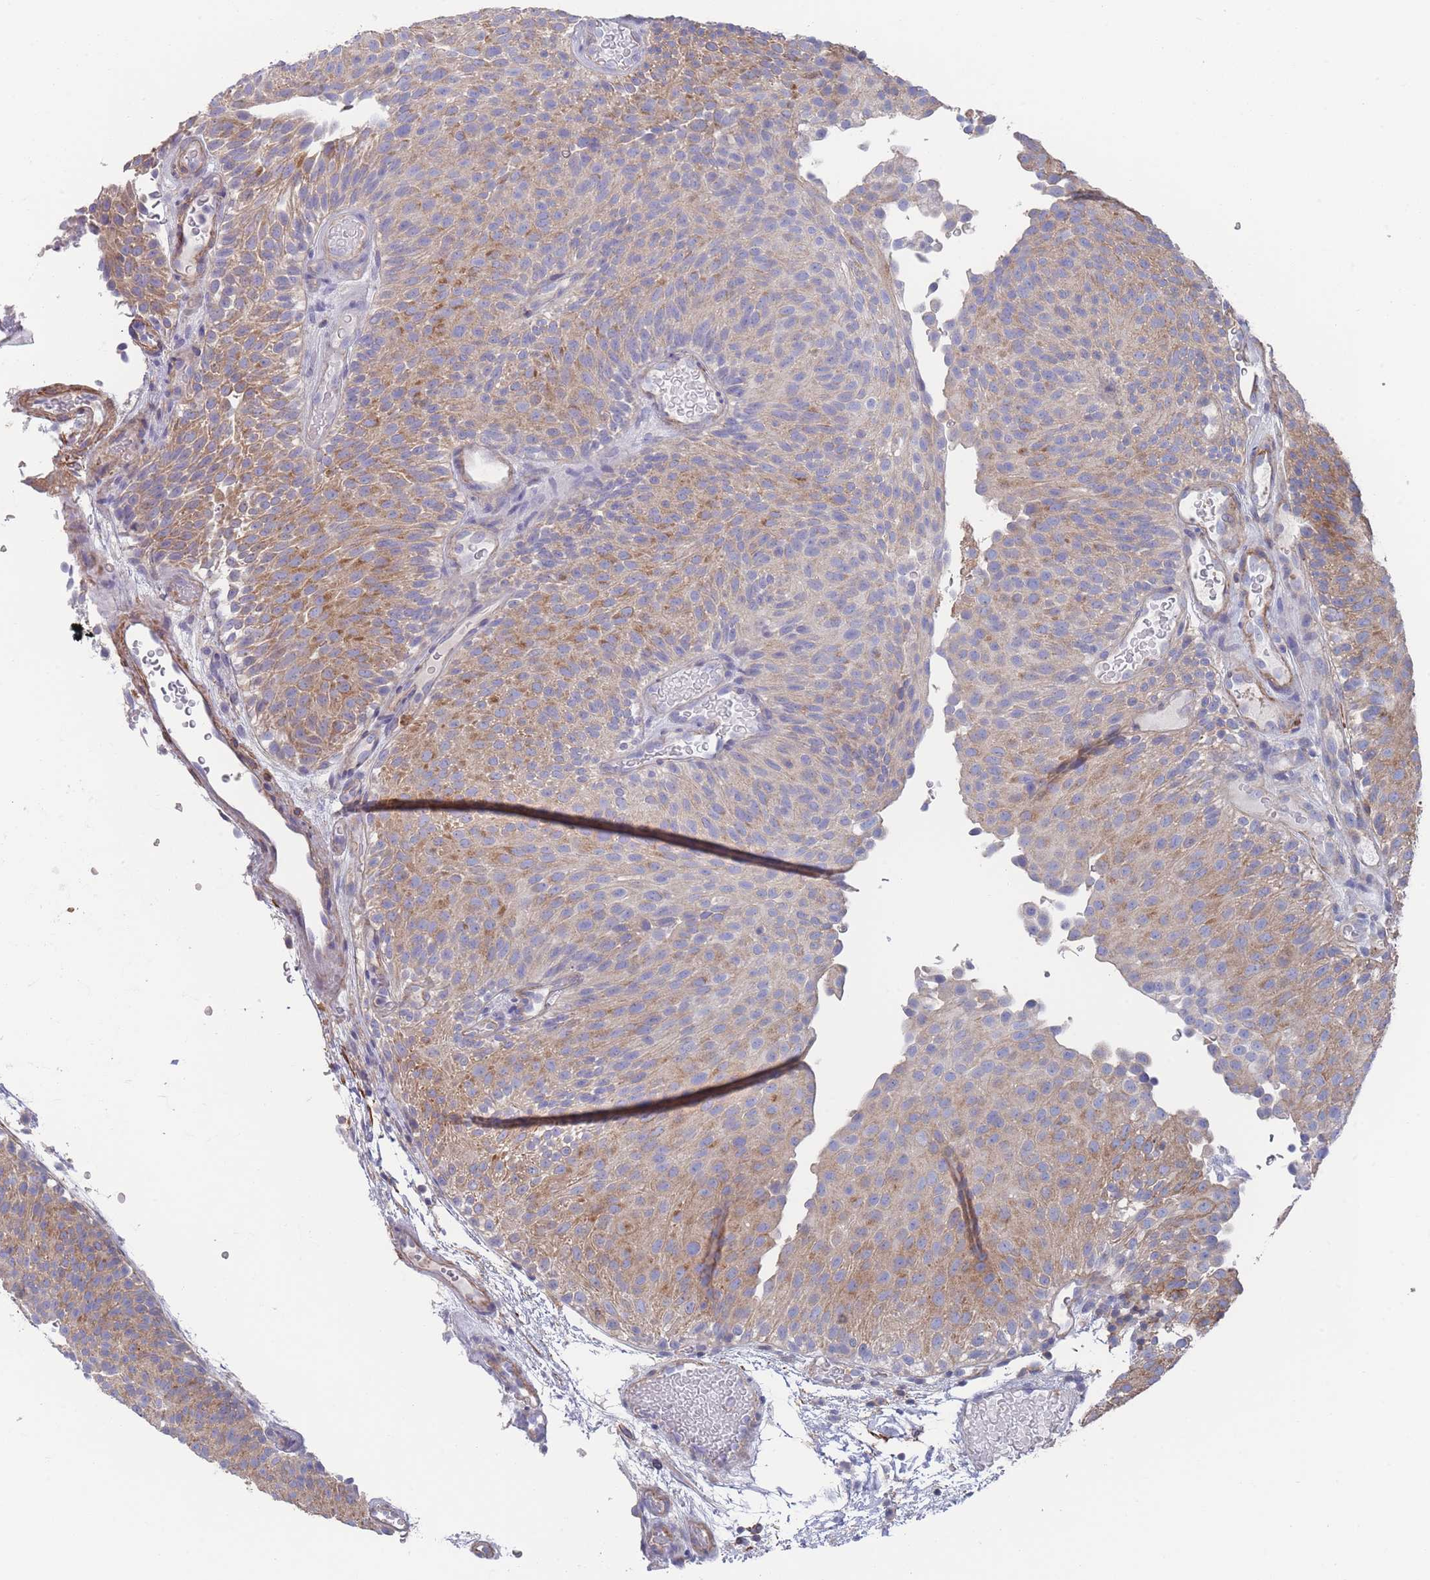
{"staining": {"intensity": "moderate", "quantity": "25%-75%", "location": "cytoplasmic/membranous"}, "tissue": "urothelial cancer", "cell_type": "Tumor cells", "image_type": "cancer", "snomed": [{"axis": "morphology", "description": "Urothelial carcinoma, Low grade"}, {"axis": "topography", "description": "Urinary bladder"}], "caption": "Immunohistochemistry micrograph of neoplastic tissue: low-grade urothelial carcinoma stained using immunohistochemistry demonstrates medium levels of moderate protein expression localized specifically in the cytoplasmic/membranous of tumor cells, appearing as a cytoplasmic/membranous brown color.", "gene": "SCCPDH", "patient": {"sex": "male", "age": 78}}